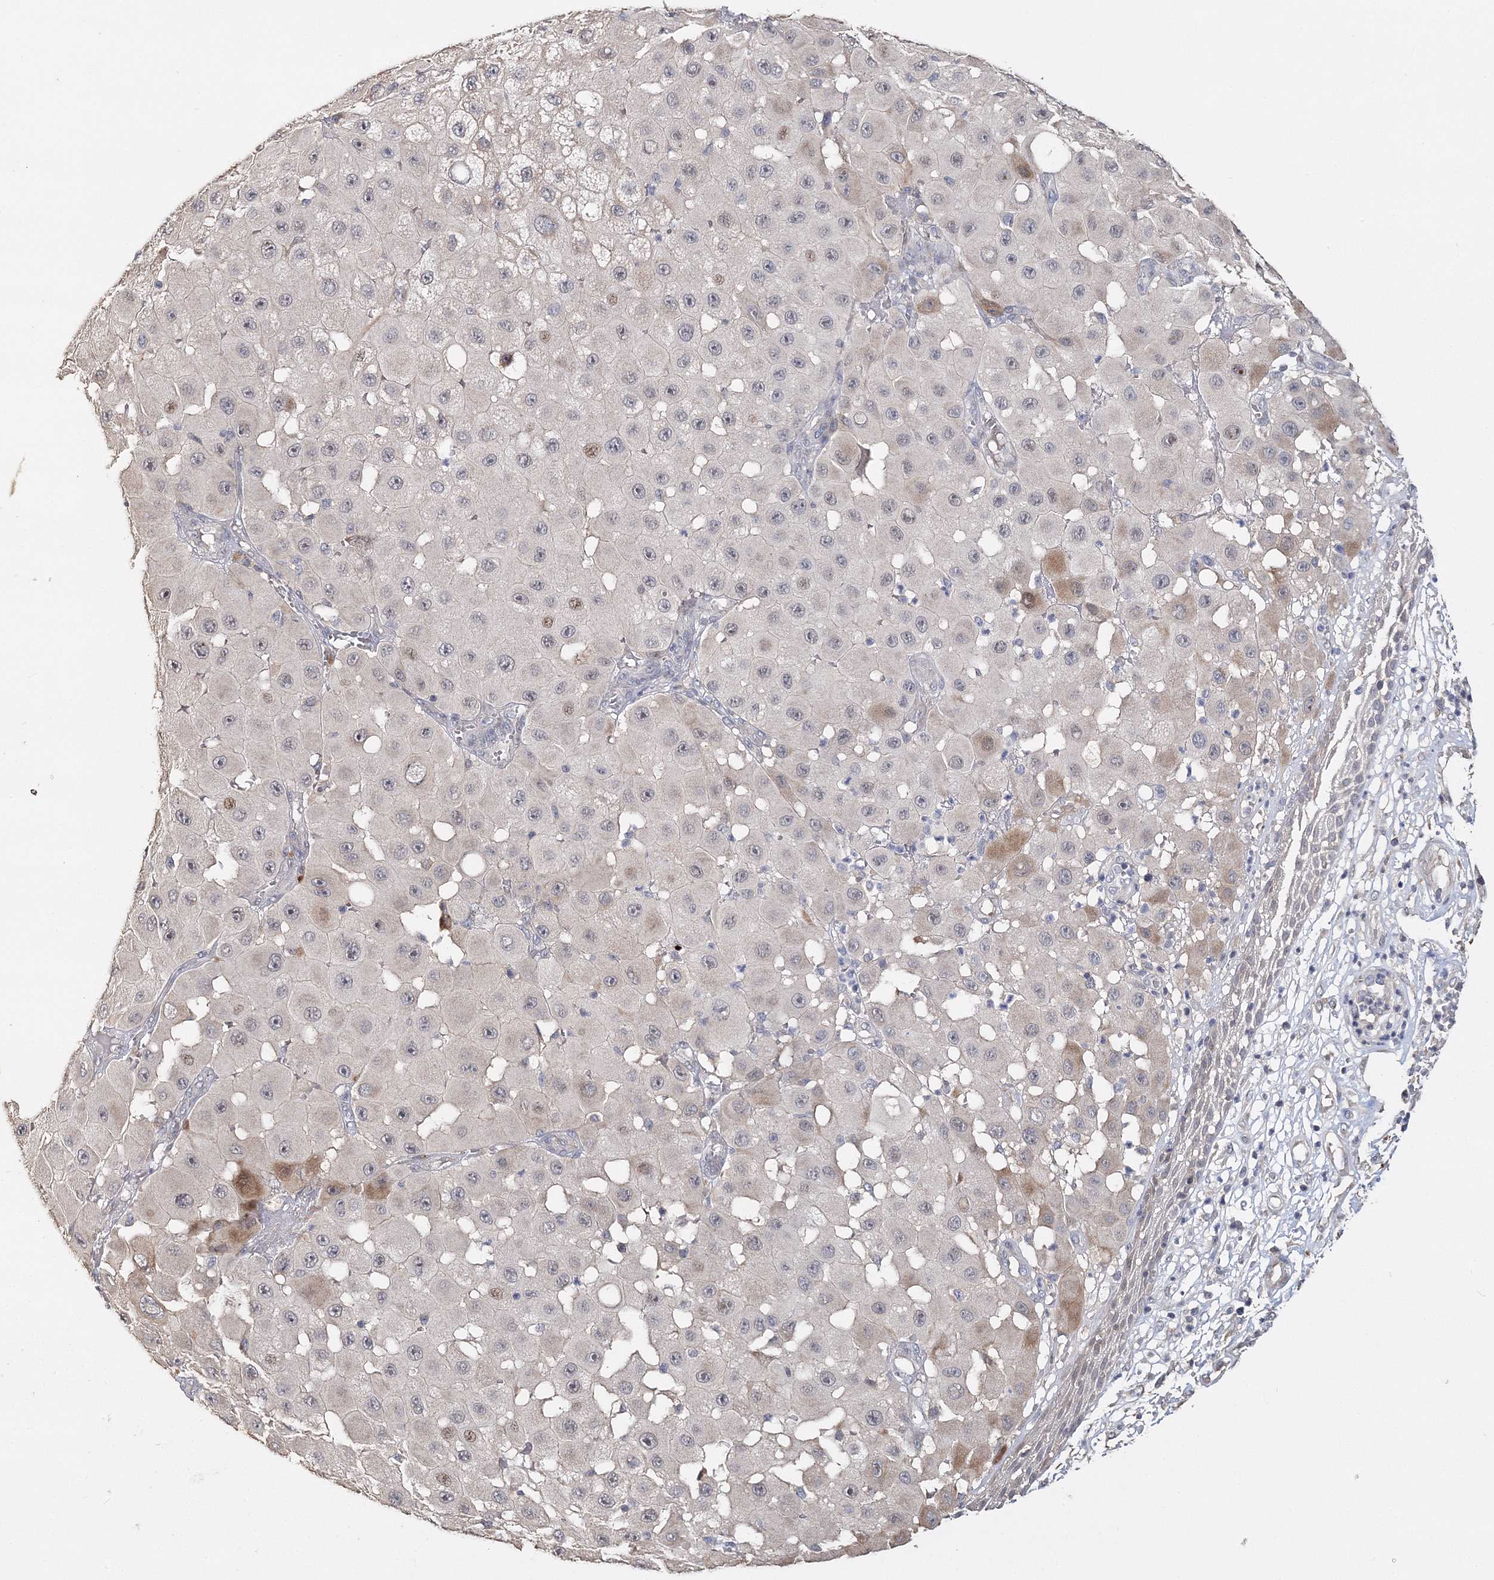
{"staining": {"intensity": "negative", "quantity": "none", "location": "none"}, "tissue": "melanoma", "cell_type": "Tumor cells", "image_type": "cancer", "snomed": [{"axis": "morphology", "description": "Malignant melanoma, NOS"}, {"axis": "topography", "description": "Skin"}], "caption": "There is no significant positivity in tumor cells of melanoma. (DAB immunohistochemistry visualized using brightfield microscopy, high magnification).", "gene": "GJB5", "patient": {"sex": "female", "age": 81}}